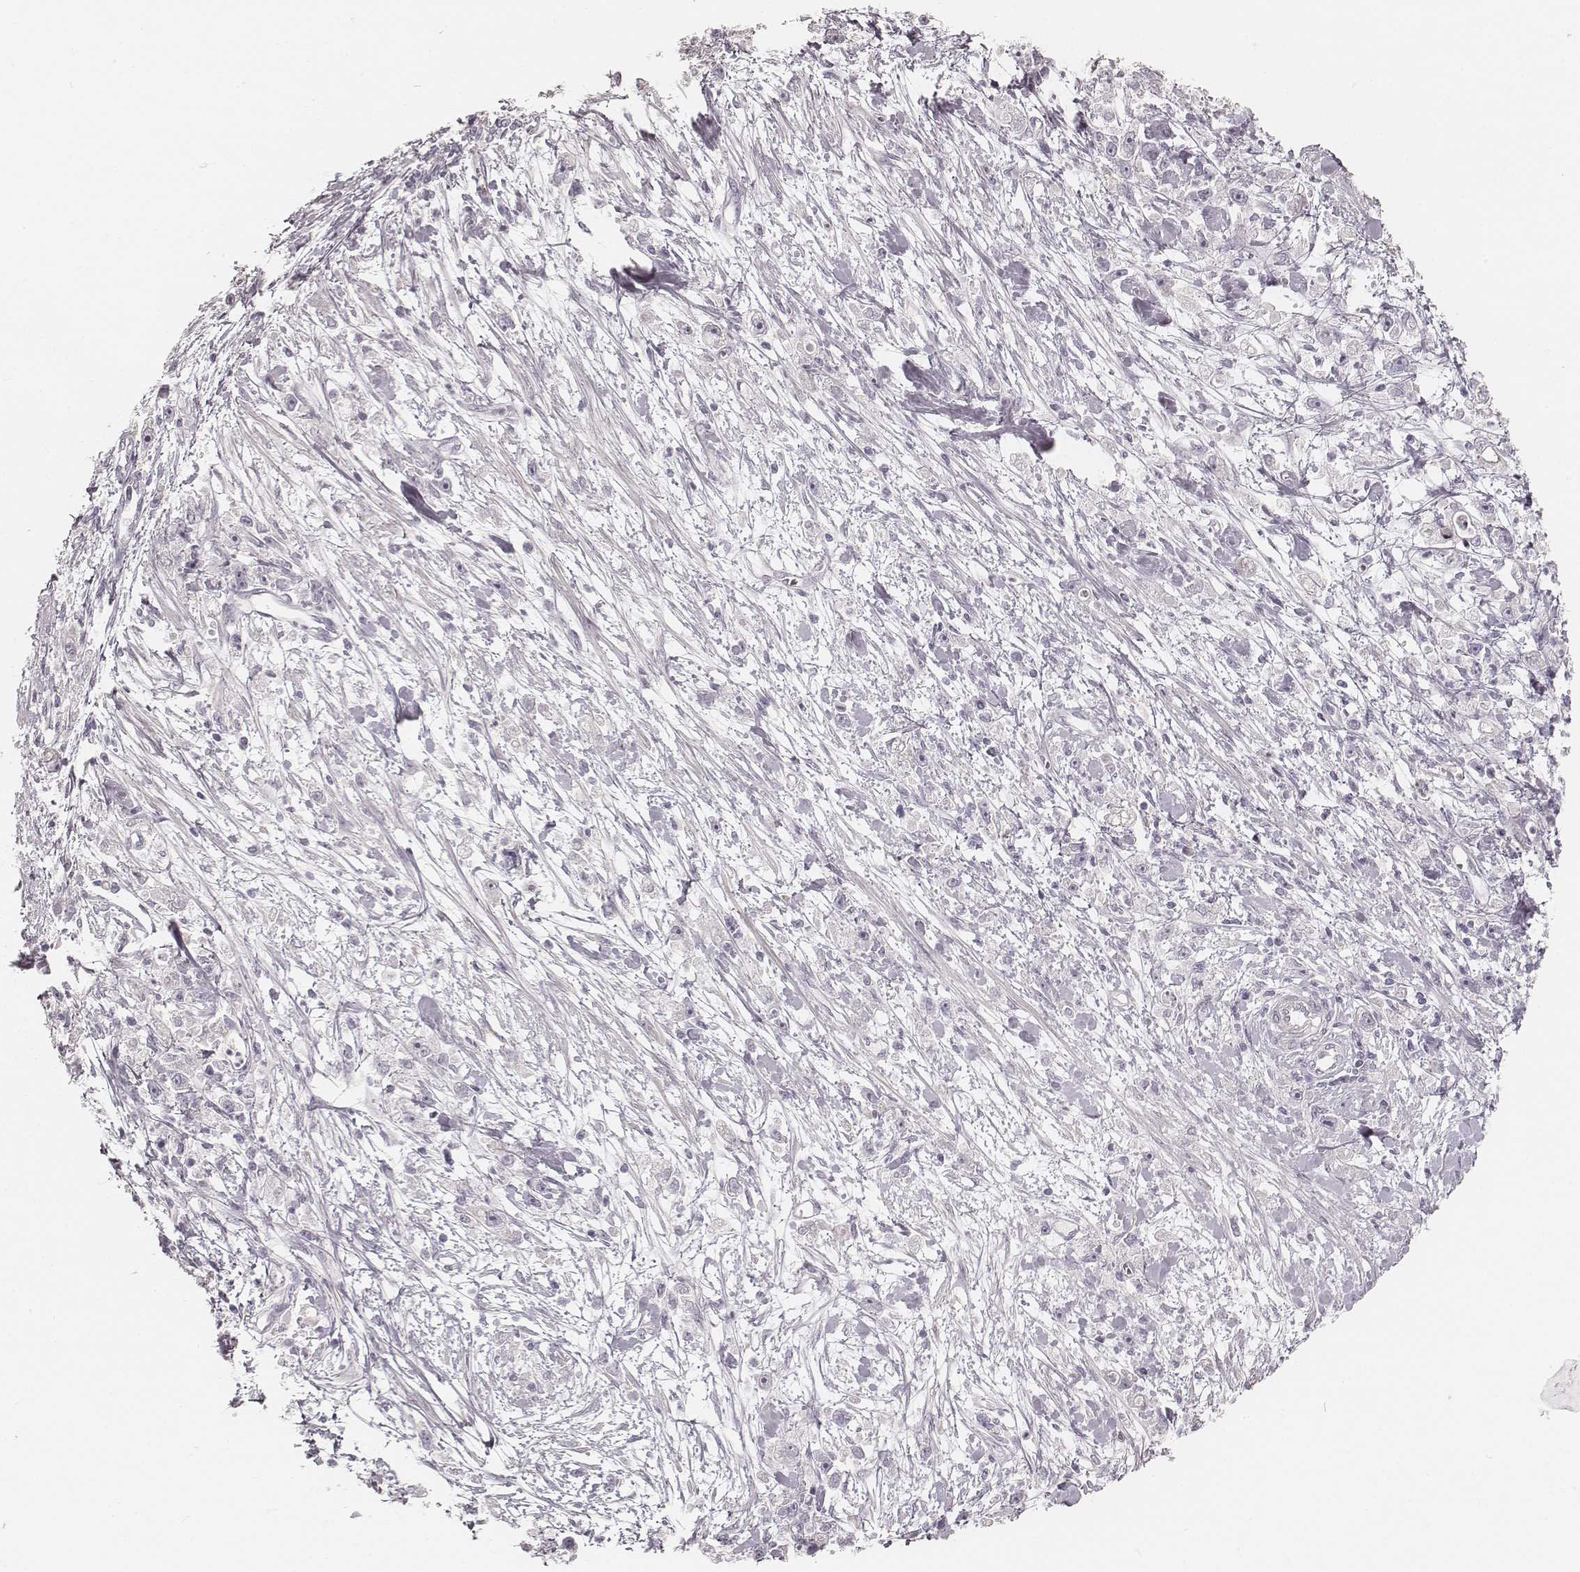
{"staining": {"intensity": "negative", "quantity": "none", "location": "none"}, "tissue": "stomach cancer", "cell_type": "Tumor cells", "image_type": "cancer", "snomed": [{"axis": "morphology", "description": "Adenocarcinoma, NOS"}, {"axis": "topography", "description": "Stomach"}], "caption": "DAB (3,3'-diaminobenzidine) immunohistochemical staining of adenocarcinoma (stomach) shows no significant expression in tumor cells.", "gene": "SPATA24", "patient": {"sex": "female", "age": 59}}